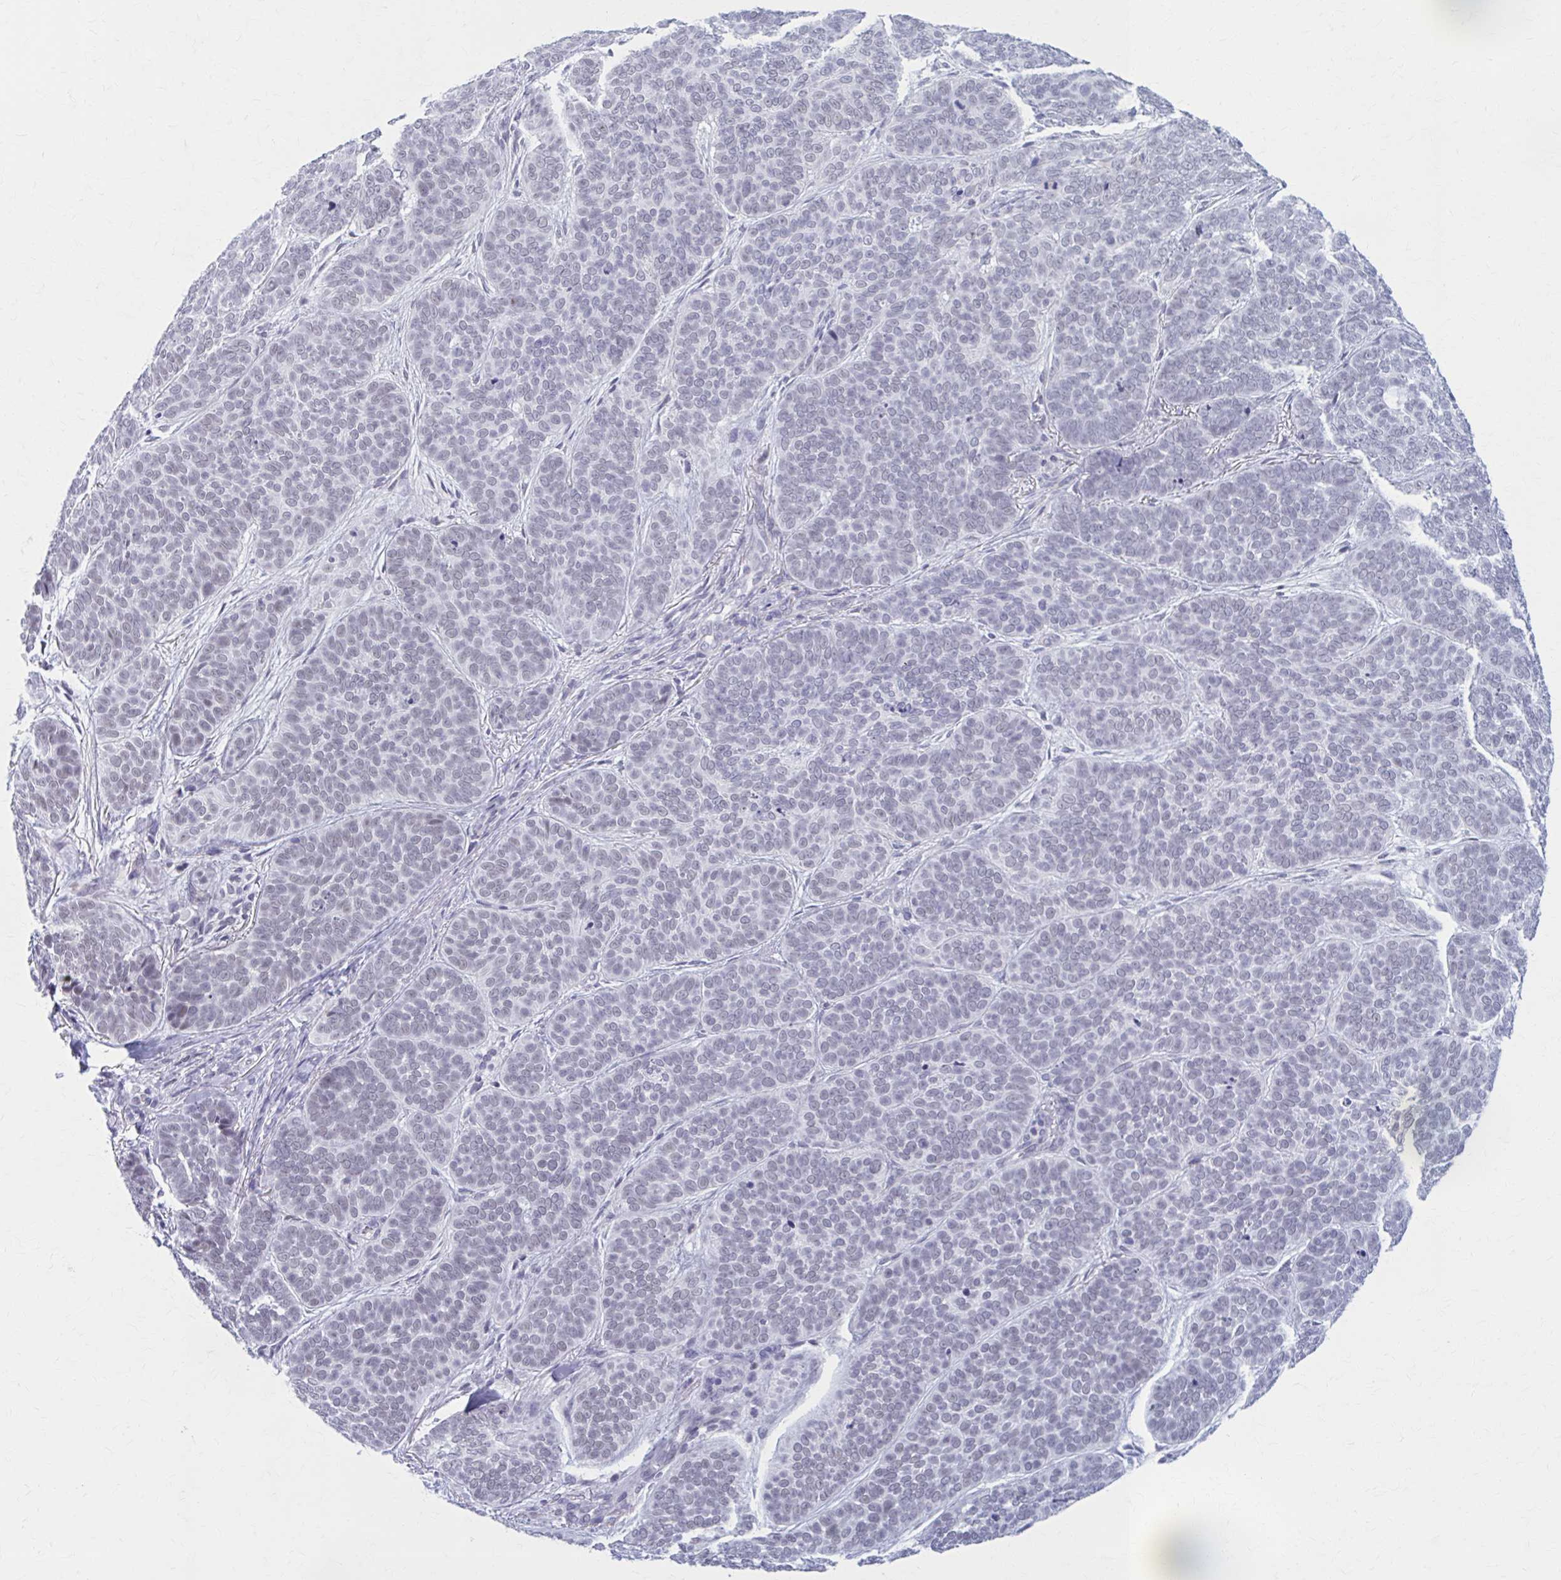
{"staining": {"intensity": "weak", "quantity": "25%-75%", "location": "nuclear"}, "tissue": "skin cancer", "cell_type": "Tumor cells", "image_type": "cancer", "snomed": [{"axis": "morphology", "description": "Basal cell carcinoma"}, {"axis": "topography", "description": "Skin"}, {"axis": "topography", "description": "Skin of nose"}], "caption": "IHC photomicrograph of neoplastic tissue: human skin cancer (basal cell carcinoma) stained using IHC exhibits low levels of weak protein expression localized specifically in the nuclear of tumor cells, appearing as a nuclear brown color.", "gene": "CCDC105", "patient": {"sex": "female", "age": 81}}